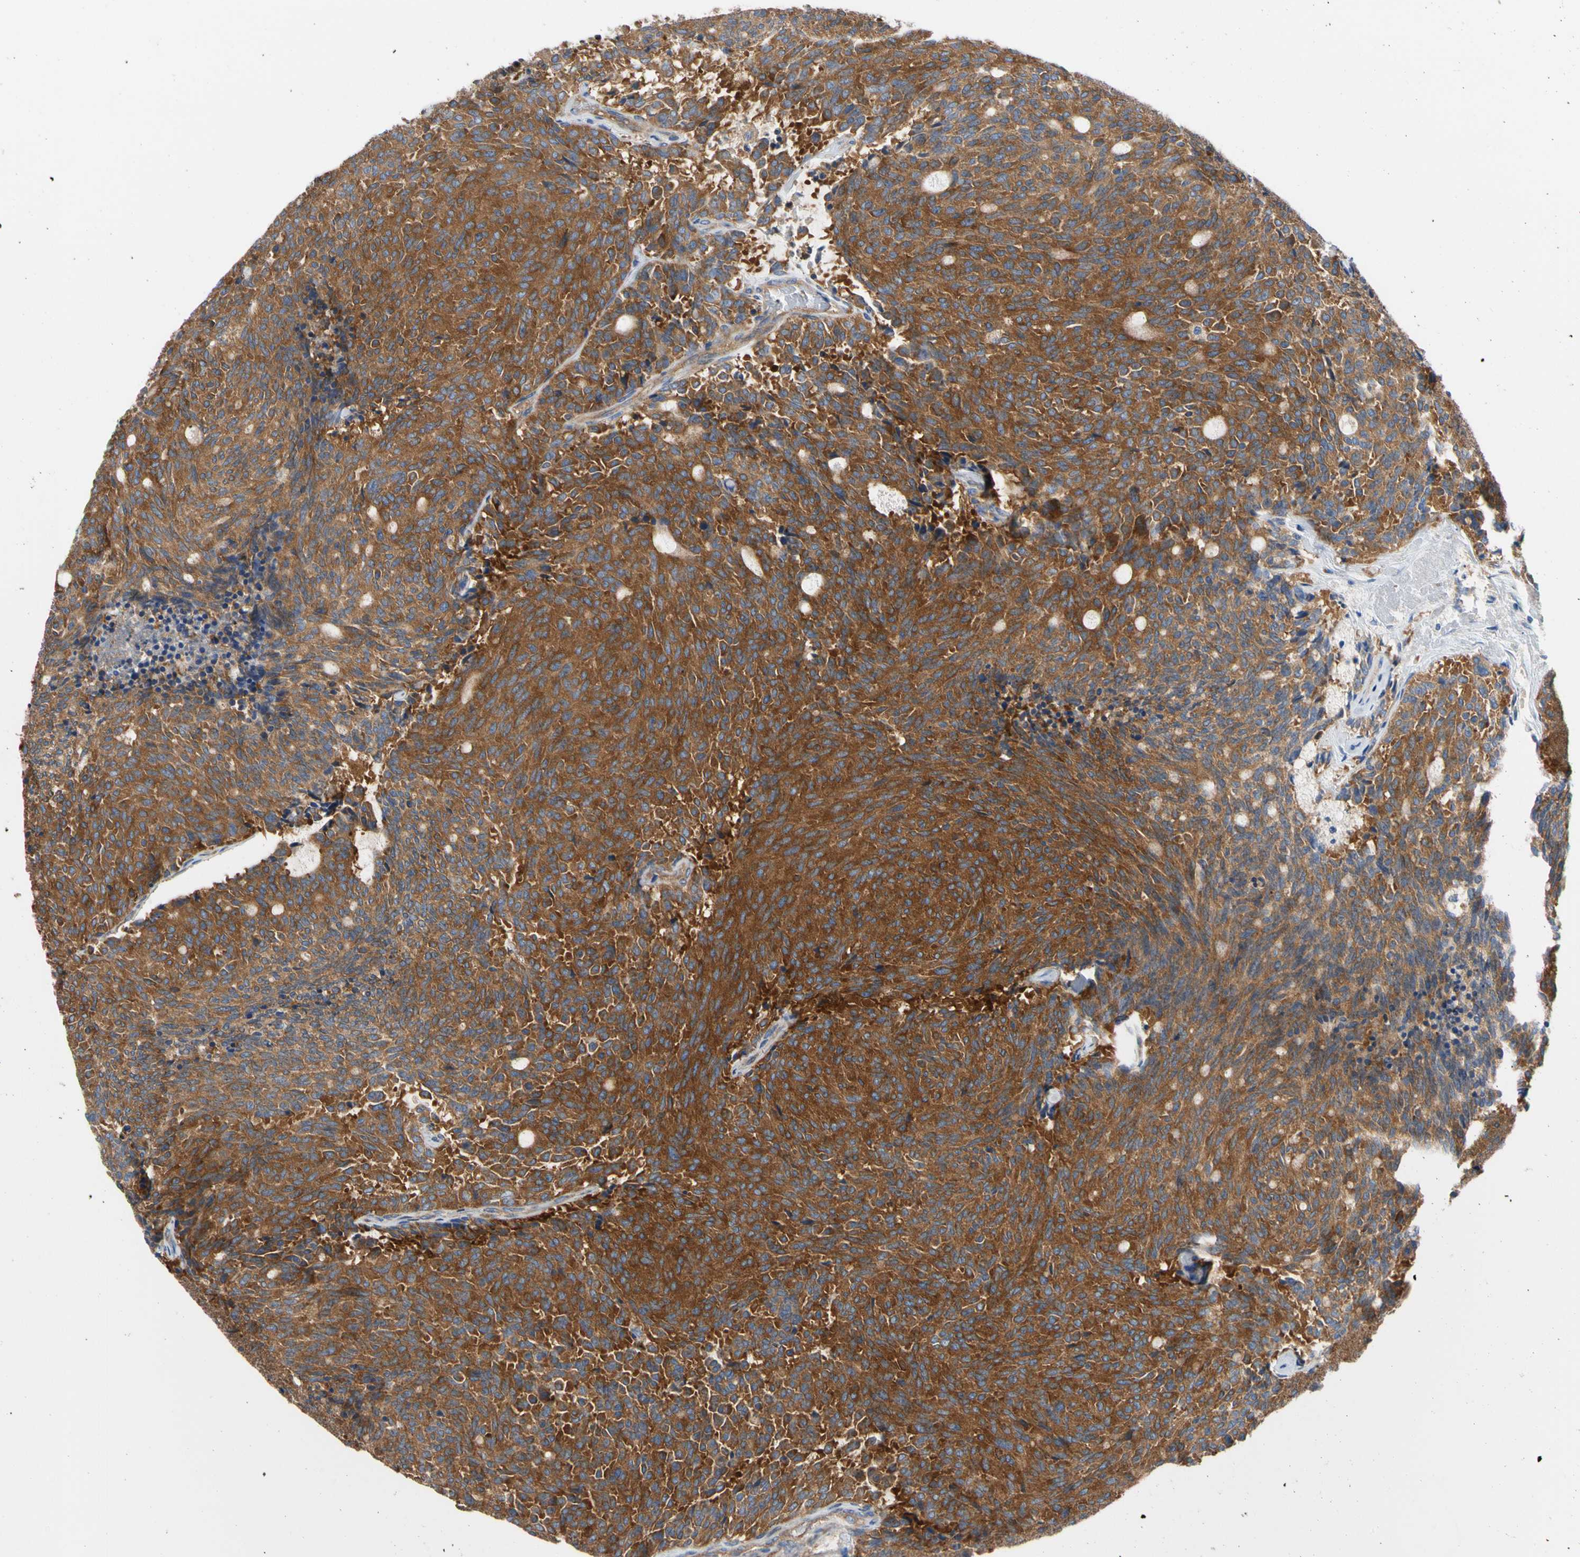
{"staining": {"intensity": "strong", "quantity": ">75%", "location": "cytoplasmic/membranous"}, "tissue": "carcinoid", "cell_type": "Tumor cells", "image_type": "cancer", "snomed": [{"axis": "morphology", "description": "Carcinoid, malignant, NOS"}, {"axis": "topography", "description": "Pancreas"}], "caption": "Carcinoid was stained to show a protein in brown. There is high levels of strong cytoplasmic/membranous staining in approximately >75% of tumor cells. Using DAB (brown) and hematoxylin (blue) stains, captured at high magnification using brightfield microscopy.", "gene": "GPHN", "patient": {"sex": "female", "age": 54}}